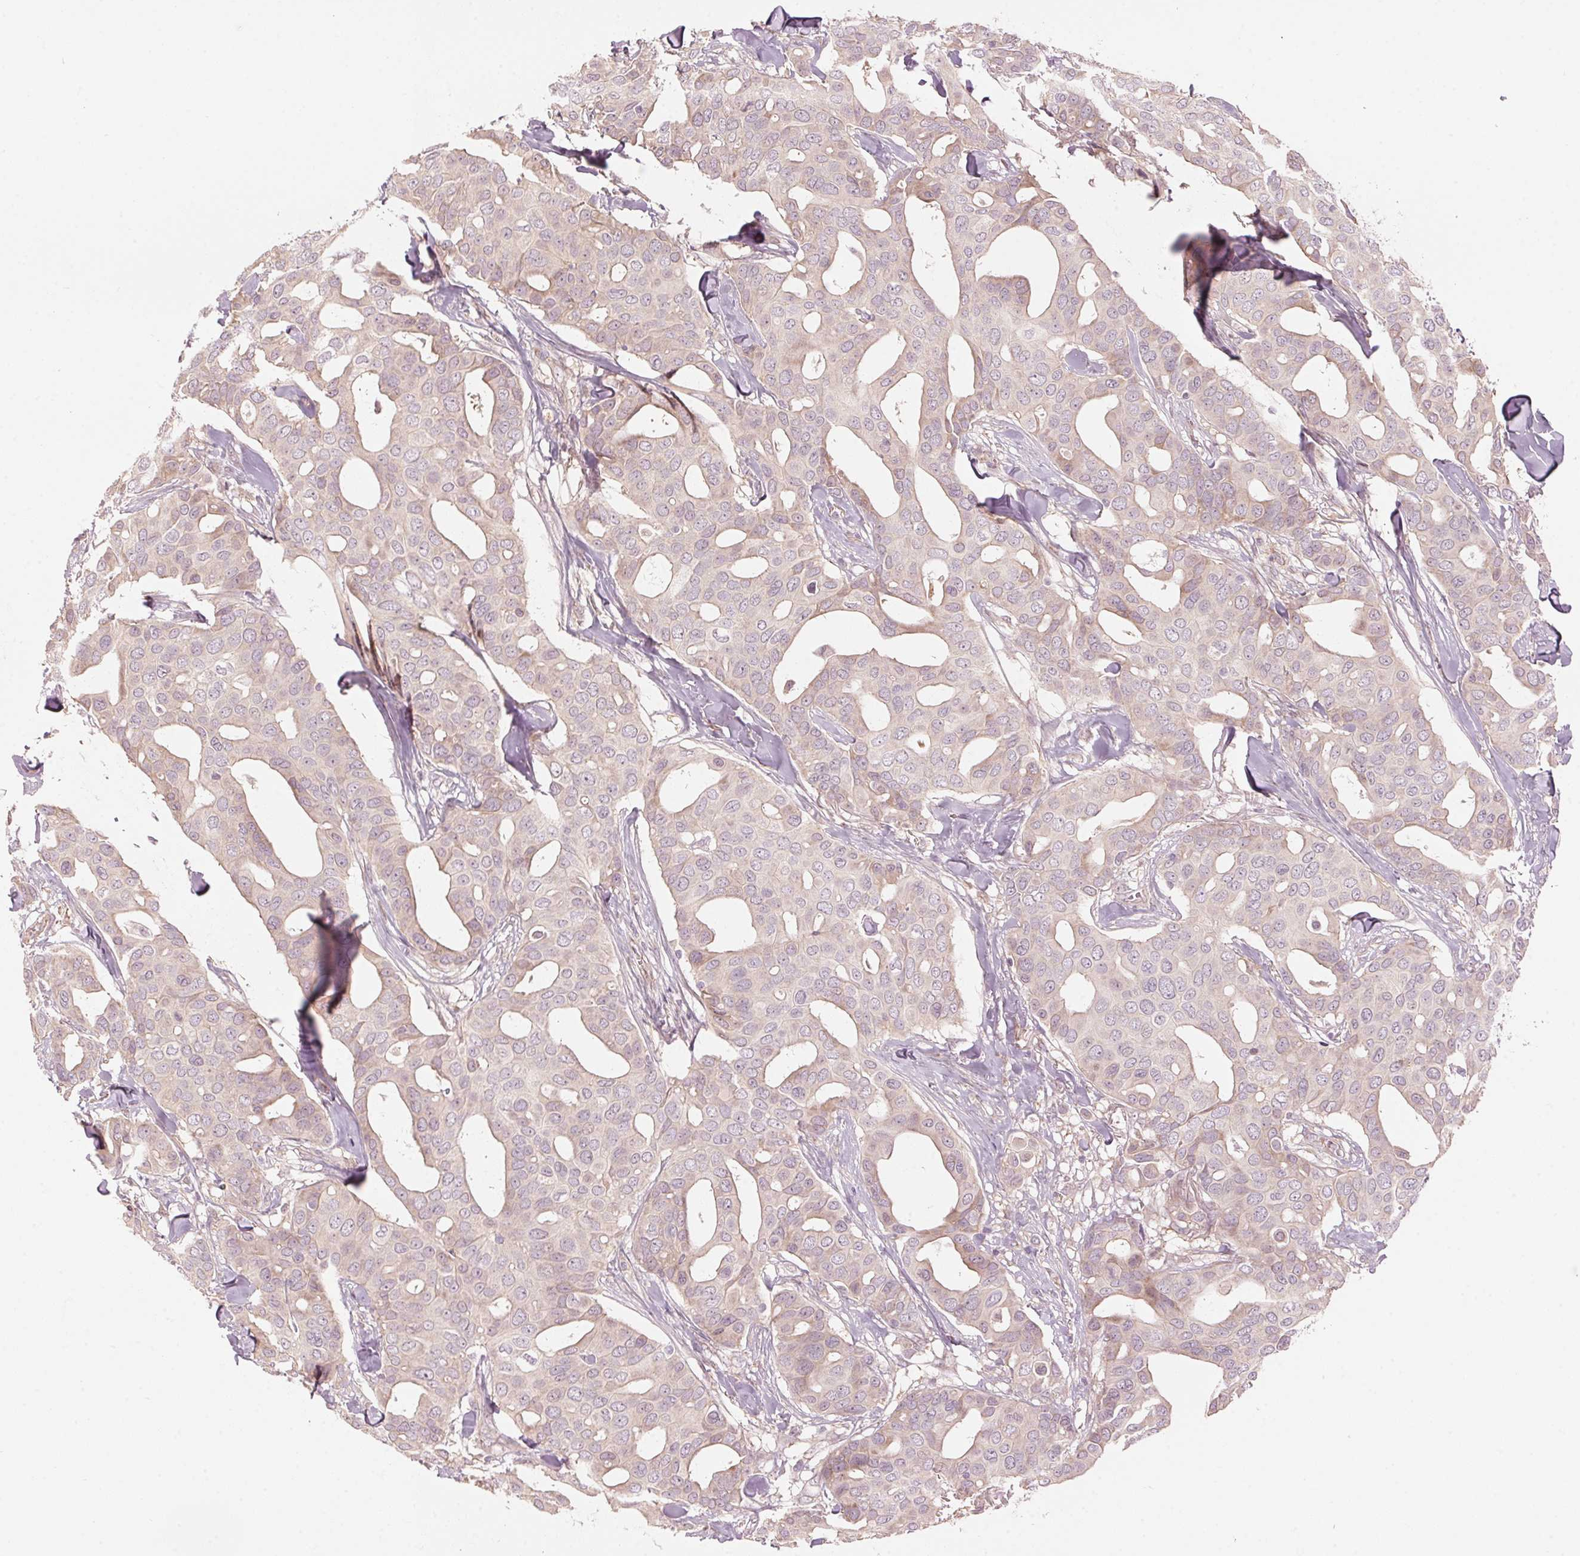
{"staining": {"intensity": "weak", "quantity": "<25%", "location": "cytoplasmic/membranous"}, "tissue": "breast cancer", "cell_type": "Tumor cells", "image_type": "cancer", "snomed": [{"axis": "morphology", "description": "Duct carcinoma"}, {"axis": "topography", "description": "Breast"}], "caption": "The histopathology image exhibits no staining of tumor cells in breast invasive ductal carcinoma.", "gene": "TMED6", "patient": {"sex": "female", "age": 54}}